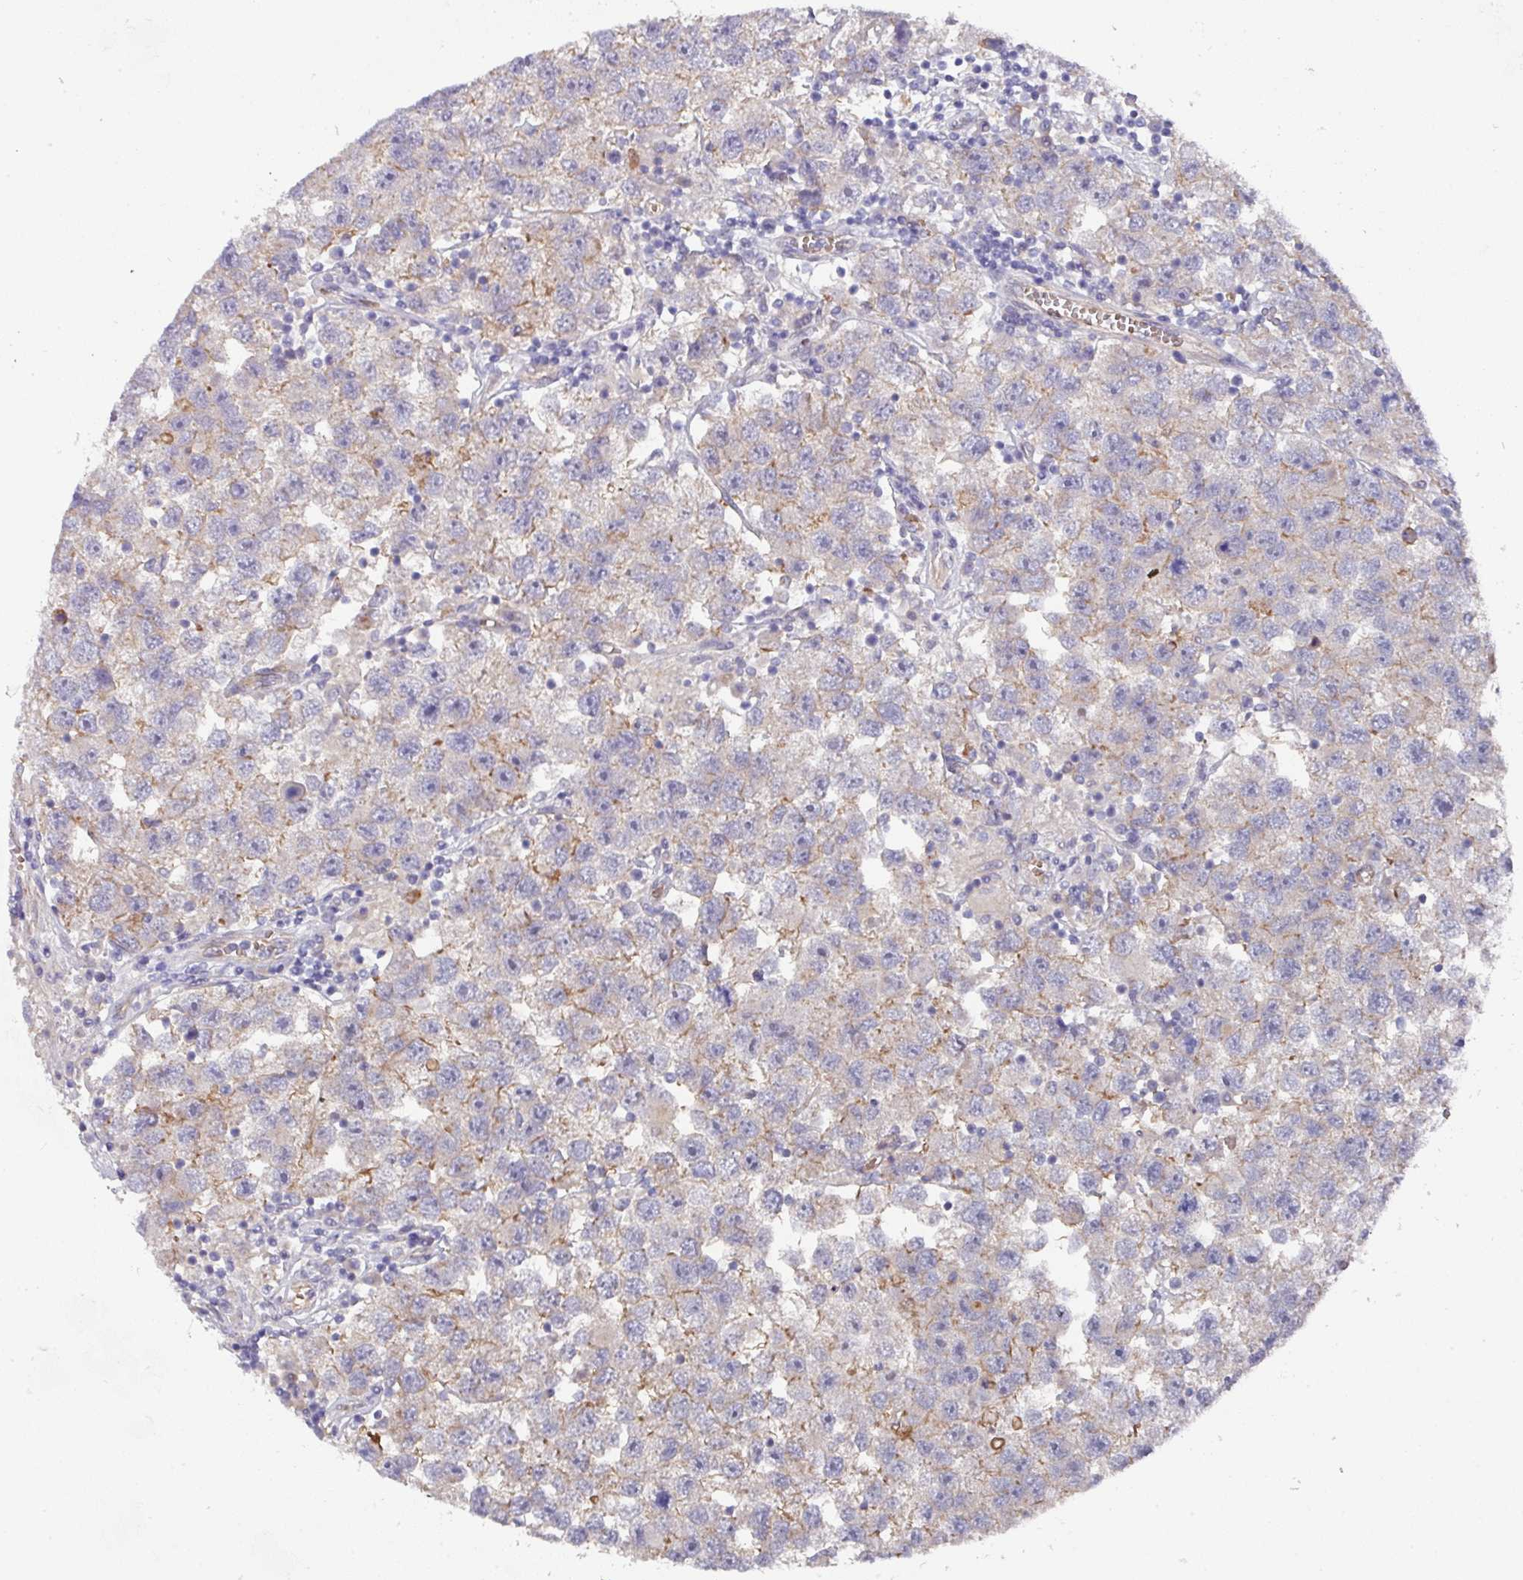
{"staining": {"intensity": "weak", "quantity": "<25%", "location": "cytoplasmic/membranous"}, "tissue": "testis cancer", "cell_type": "Tumor cells", "image_type": "cancer", "snomed": [{"axis": "morphology", "description": "Seminoma, NOS"}, {"axis": "topography", "description": "Testis"}], "caption": "This is an immunohistochemistry micrograph of human testis cancer. There is no staining in tumor cells.", "gene": "PRR5", "patient": {"sex": "male", "age": 26}}